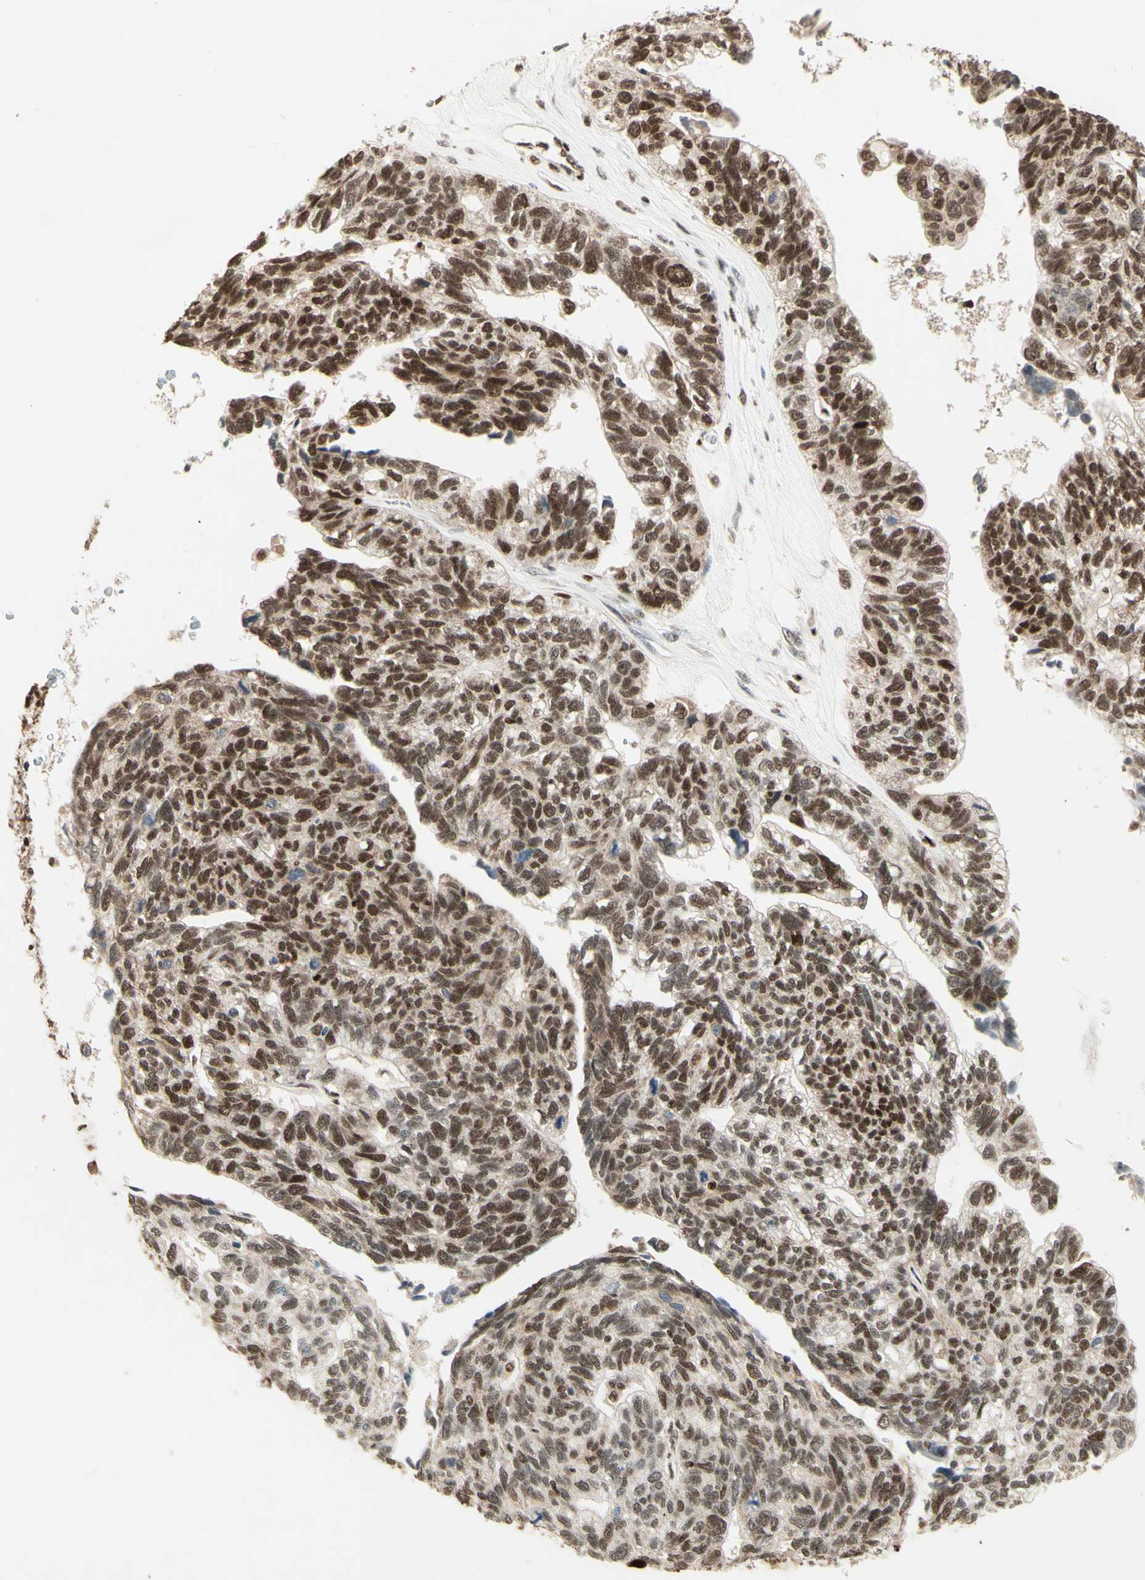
{"staining": {"intensity": "moderate", "quantity": ">75%", "location": "nuclear"}, "tissue": "ovarian cancer", "cell_type": "Tumor cells", "image_type": "cancer", "snomed": [{"axis": "morphology", "description": "Cystadenocarcinoma, serous, NOS"}, {"axis": "topography", "description": "Ovary"}], "caption": "Ovarian serous cystadenocarcinoma stained with a brown dye reveals moderate nuclear positive expression in approximately >75% of tumor cells.", "gene": "NR3C1", "patient": {"sex": "female", "age": 79}}